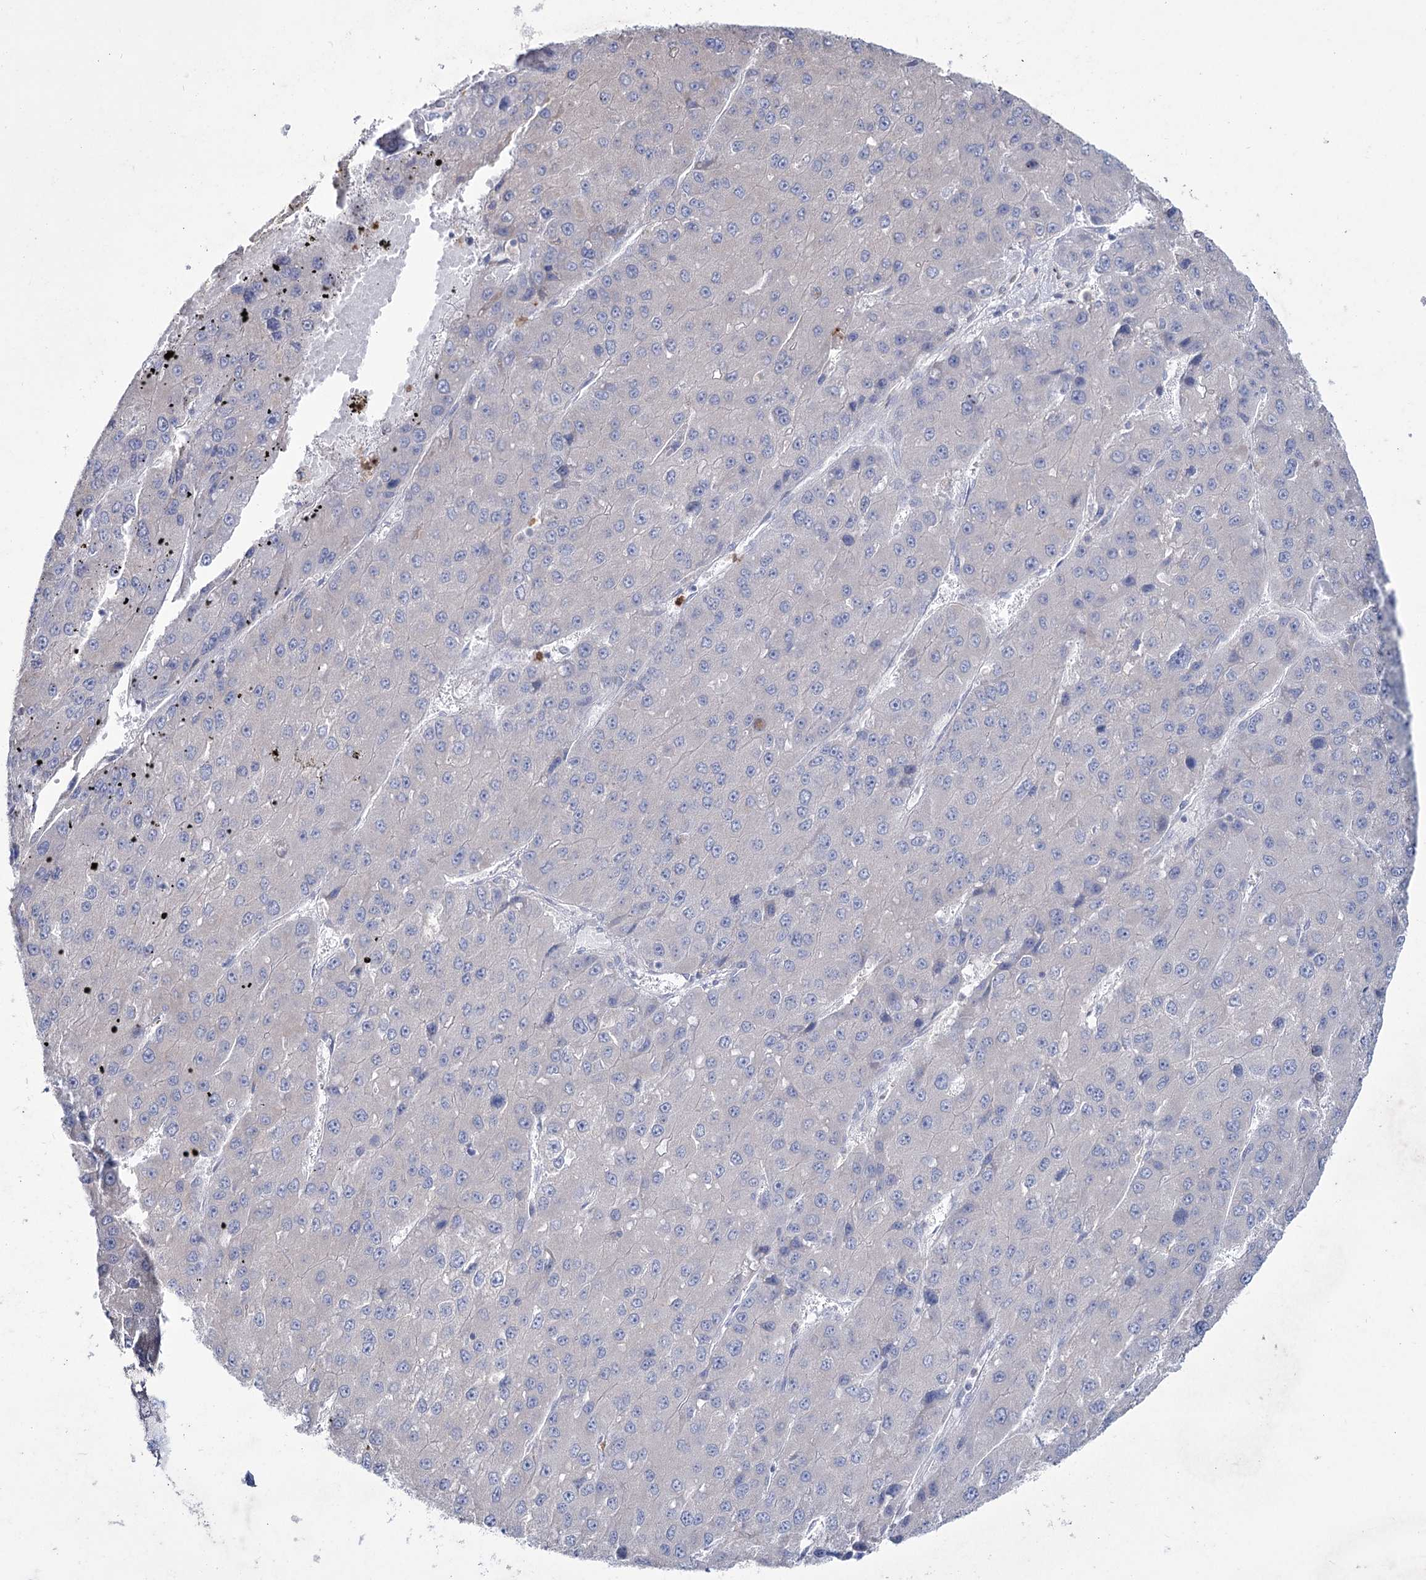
{"staining": {"intensity": "negative", "quantity": "none", "location": "none"}, "tissue": "liver cancer", "cell_type": "Tumor cells", "image_type": "cancer", "snomed": [{"axis": "morphology", "description": "Carcinoma, Hepatocellular, NOS"}, {"axis": "topography", "description": "Liver"}], "caption": "Liver cancer was stained to show a protein in brown. There is no significant expression in tumor cells. Brightfield microscopy of immunohistochemistry (IHC) stained with DAB (brown) and hematoxylin (blue), captured at high magnification.", "gene": "NIPAL4", "patient": {"sex": "female", "age": 73}}